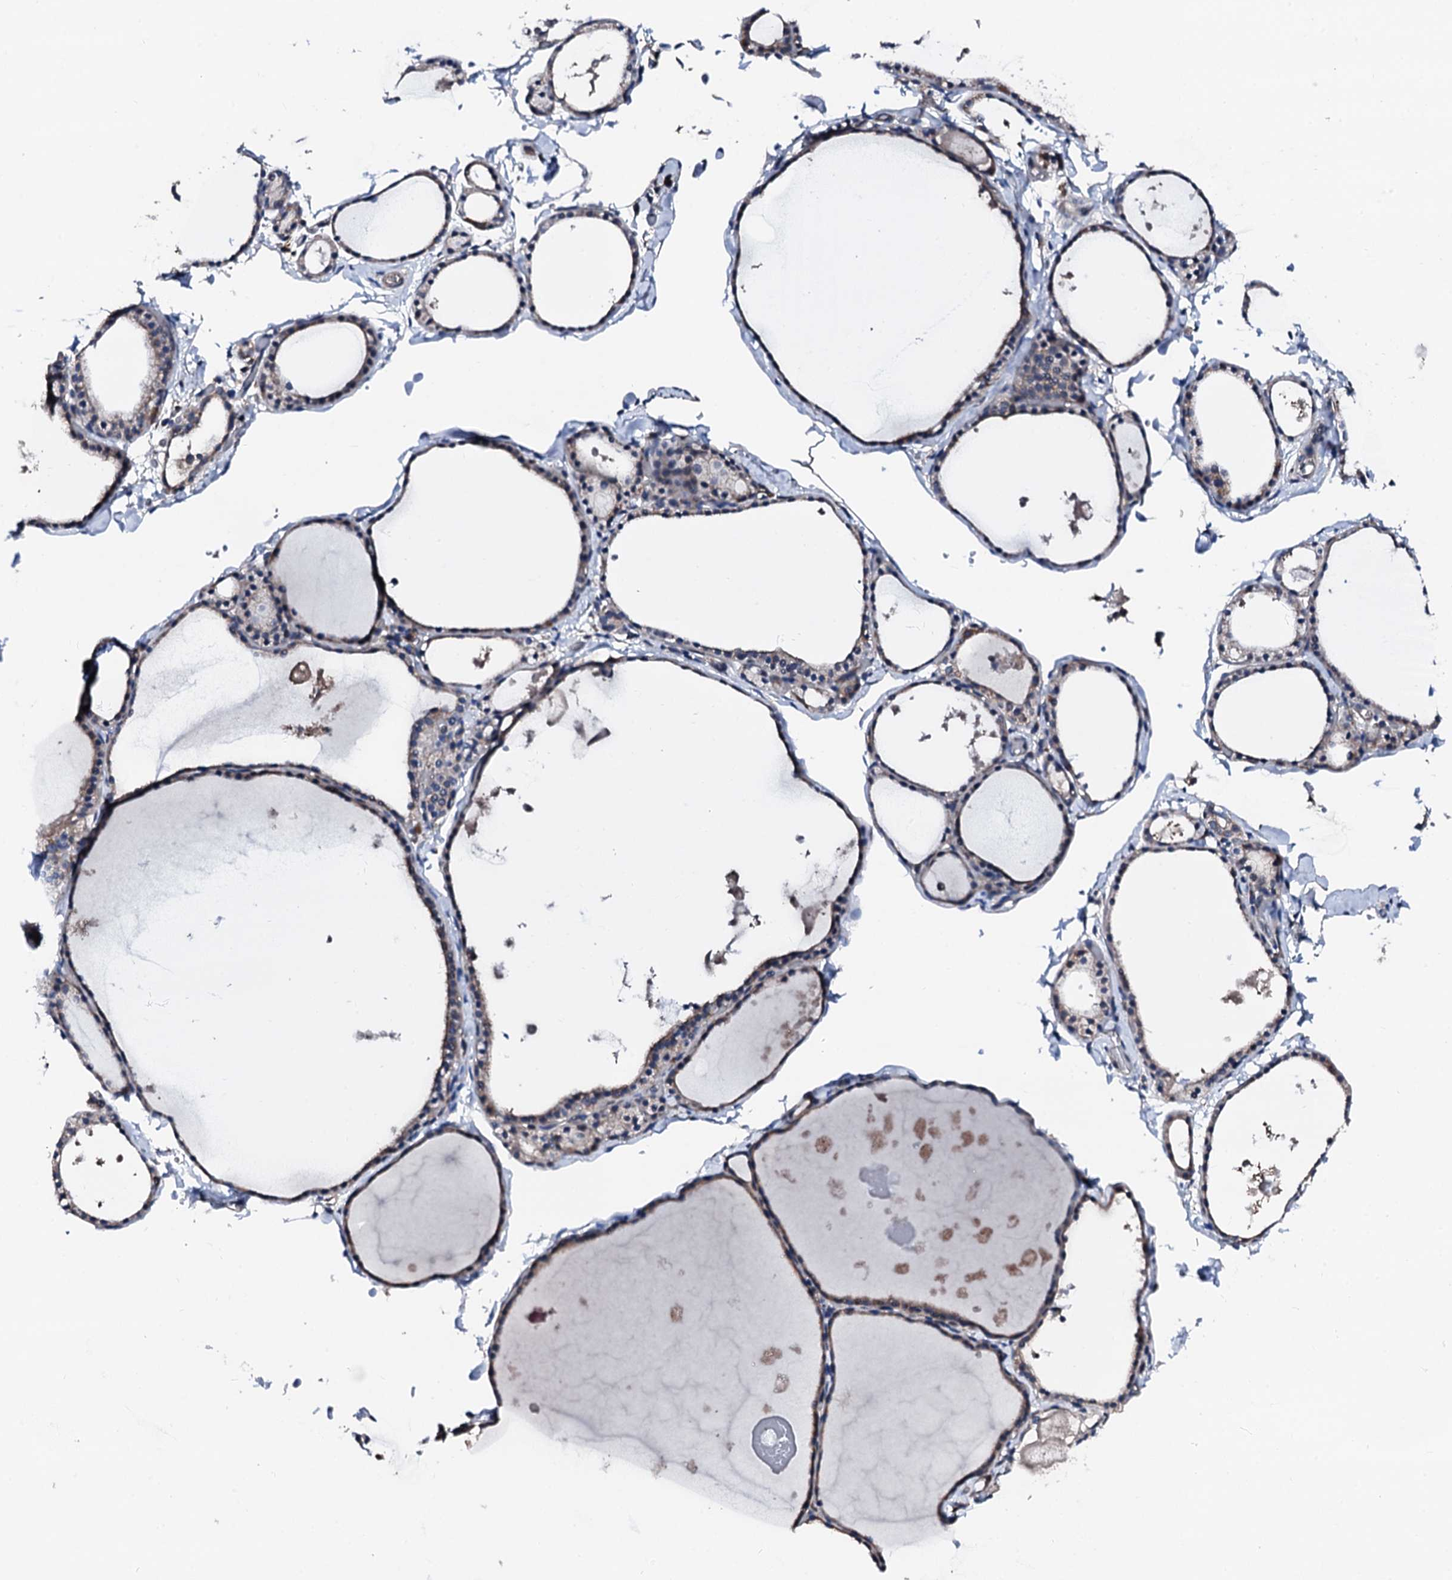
{"staining": {"intensity": "moderate", "quantity": "25%-75%", "location": "cytoplasmic/membranous"}, "tissue": "thyroid gland", "cell_type": "Glandular cells", "image_type": "normal", "snomed": [{"axis": "morphology", "description": "Normal tissue, NOS"}, {"axis": "topography", "description": "Thyroid gland"}], "caption": "The image reveals a brown stain indicating the presence of a protein in the cytoplasmic/membranous of glandular cells in thyroid gland. The staining was performed using DAB (3,3'-diaminobenzidine) to visualize the protein expression in brown, while the nuclei were stained in blue with hematoxylin (Magnification: 20x).", "gene": "TRAFD1", "patient": {"sex": "male", "age": 56}}